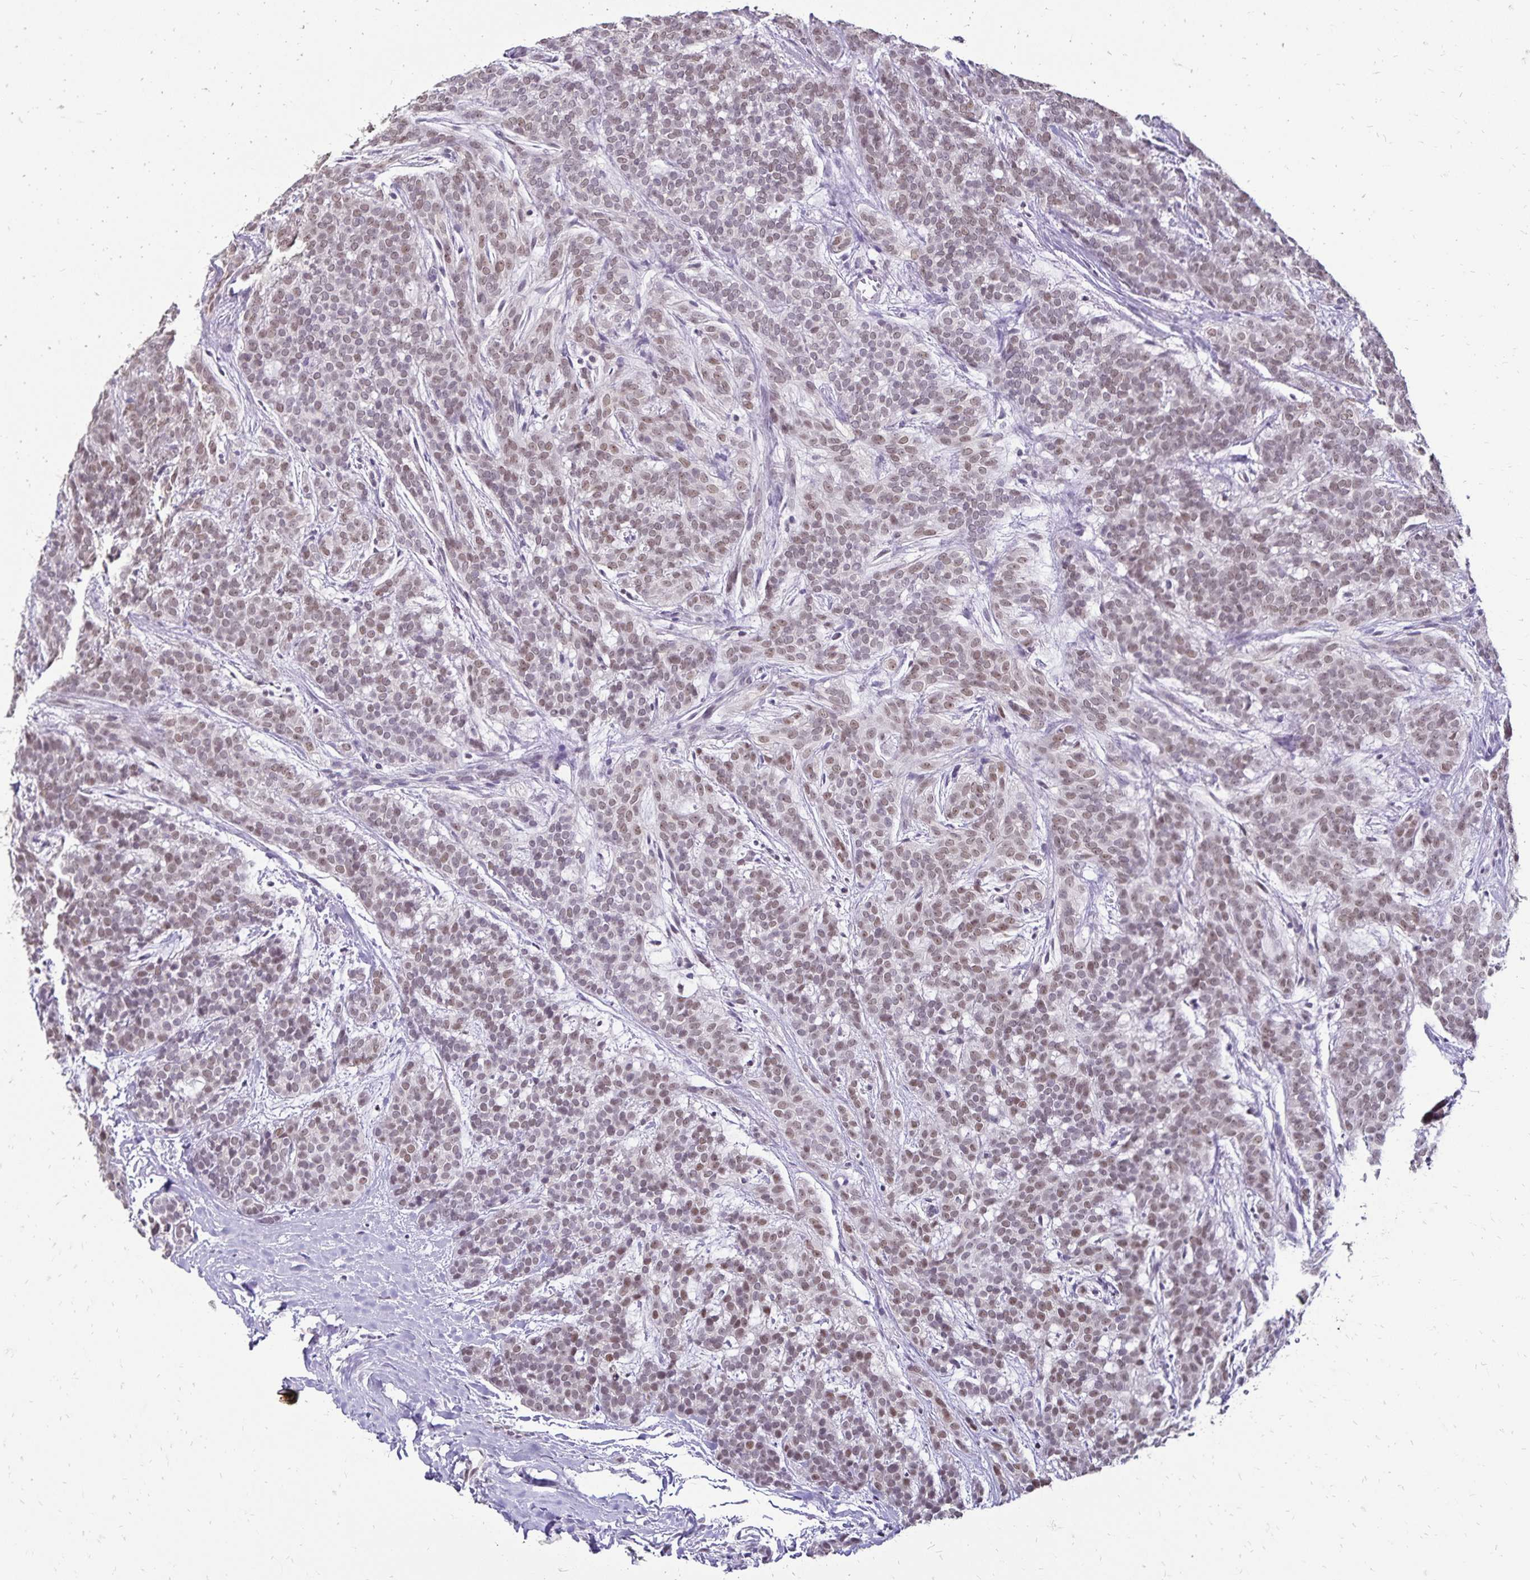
{"staining": {"intensity": "moderate", "quantity": ">75%", "location": "nuclear"}, "tissue": "head and neck cancer", "cell_type": "Tumor cells", "image_type": "cancer", "snomed": [{"axis": "morphology", "description": "Normal tissue, NOS"}, {"axis": "morphology", "description": "Adenocarcinoma, NOS"}, {"axis": "topography", "description": "Oral tissue"}, {"axis": "topography", "description": "Head-Neck"}], "caption": "Protein expression analysis of head and neck adenocarcinoma displays moderate nuclear staining in about >75% of tumor cells.", "gene": "POLB", "patient": {"sex": "female", "age": 57}}